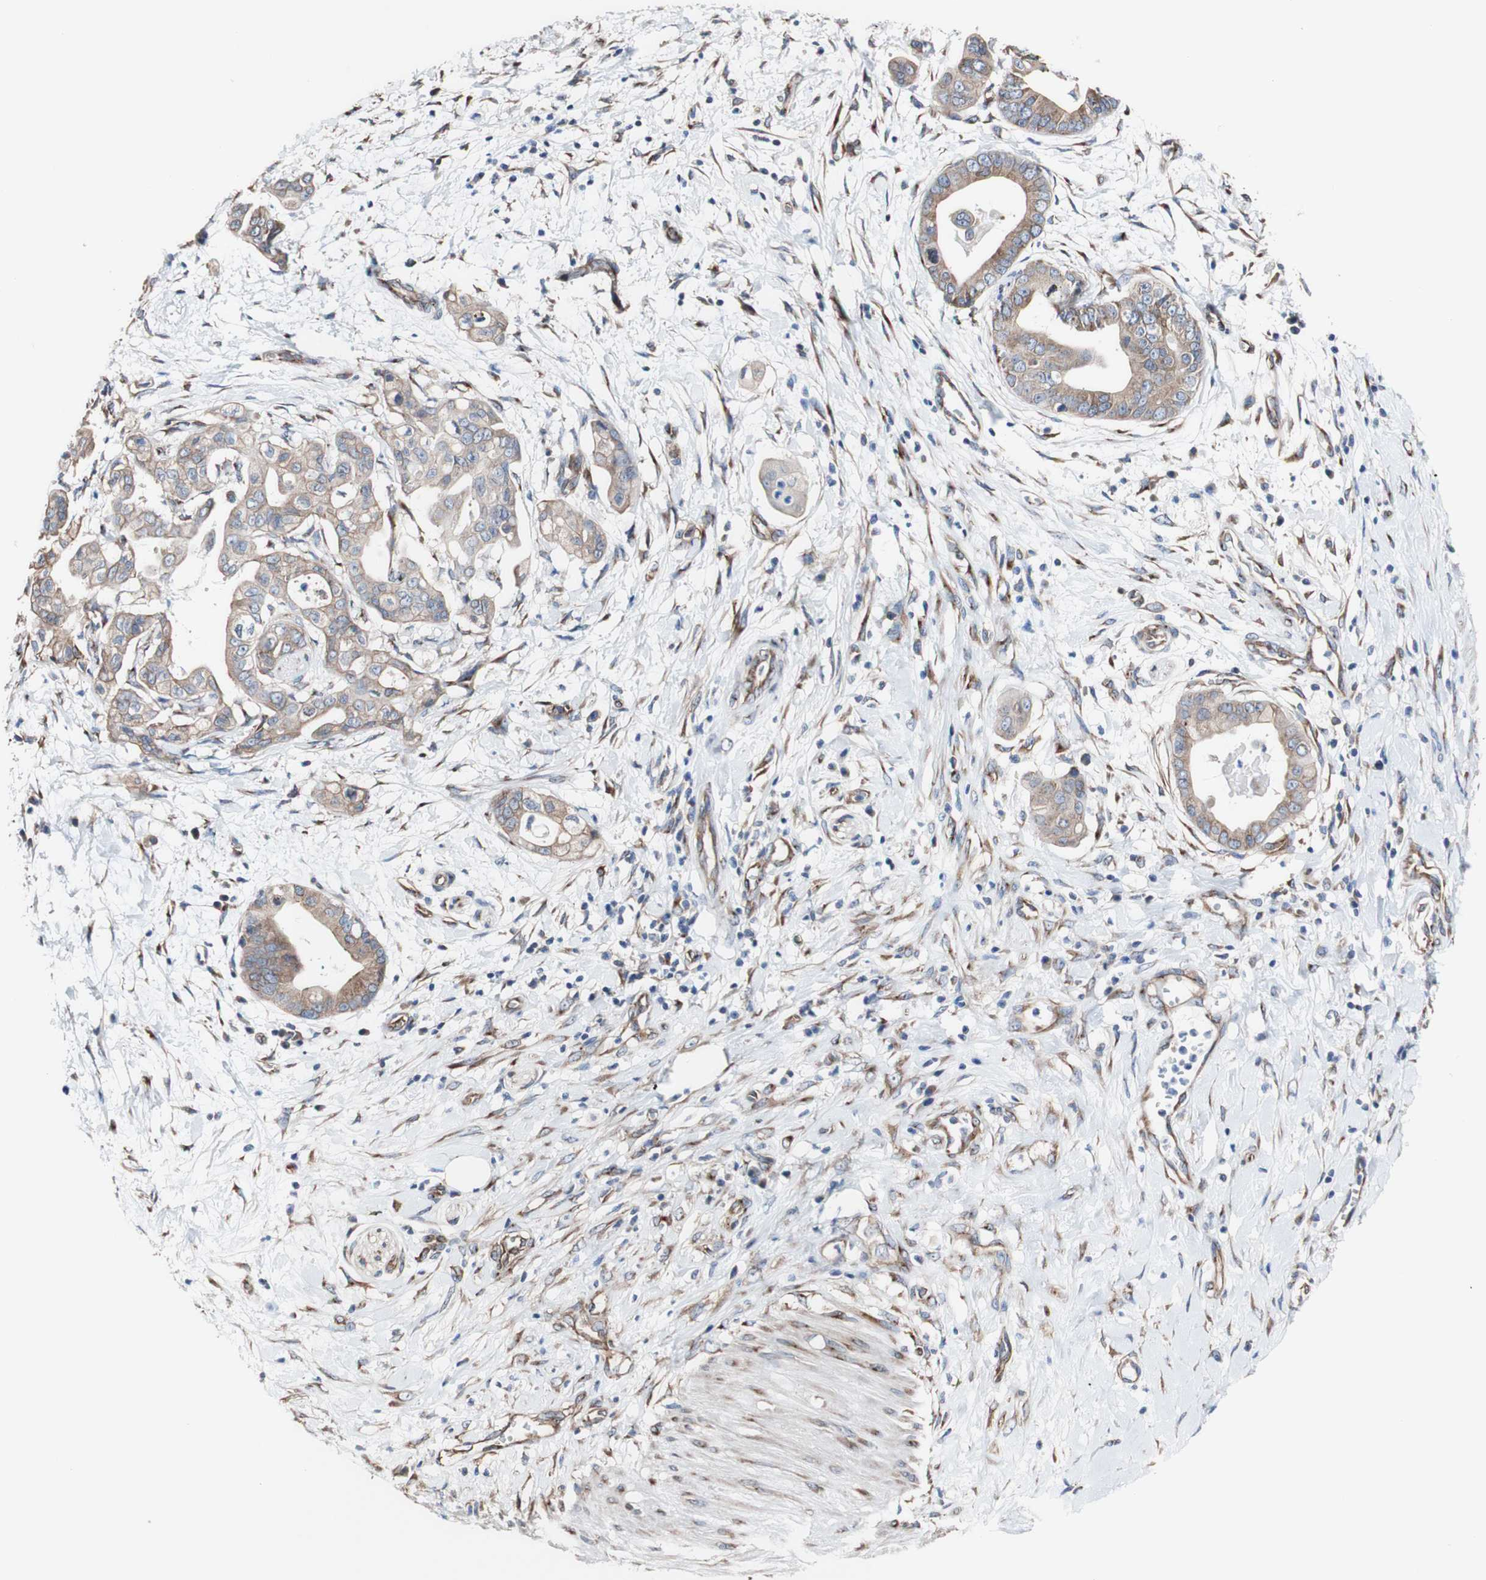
{"staining": {"intensity": "moderate", "quantity": ">75%", "location": "cytoplasmic/membranous"}, "tissue": "pancreatic cancer", "cell_type": "Tumor cells", "image_type": "cancer", "snomed": [{"axis": "morphology", "description": "Adenocarcinoma, NOS"}, {"axis": "topography", "description": "Pancreas"}], "caption": "The histopathology image demonstrates staining of pancreatic cancer (adenocarcinoma), revealing moderate cytoplasmic/membranous protein staining (brown color) within tumor cells.", "gene": "LRIG3", "patient": {"sex": "female", "age": 75}}